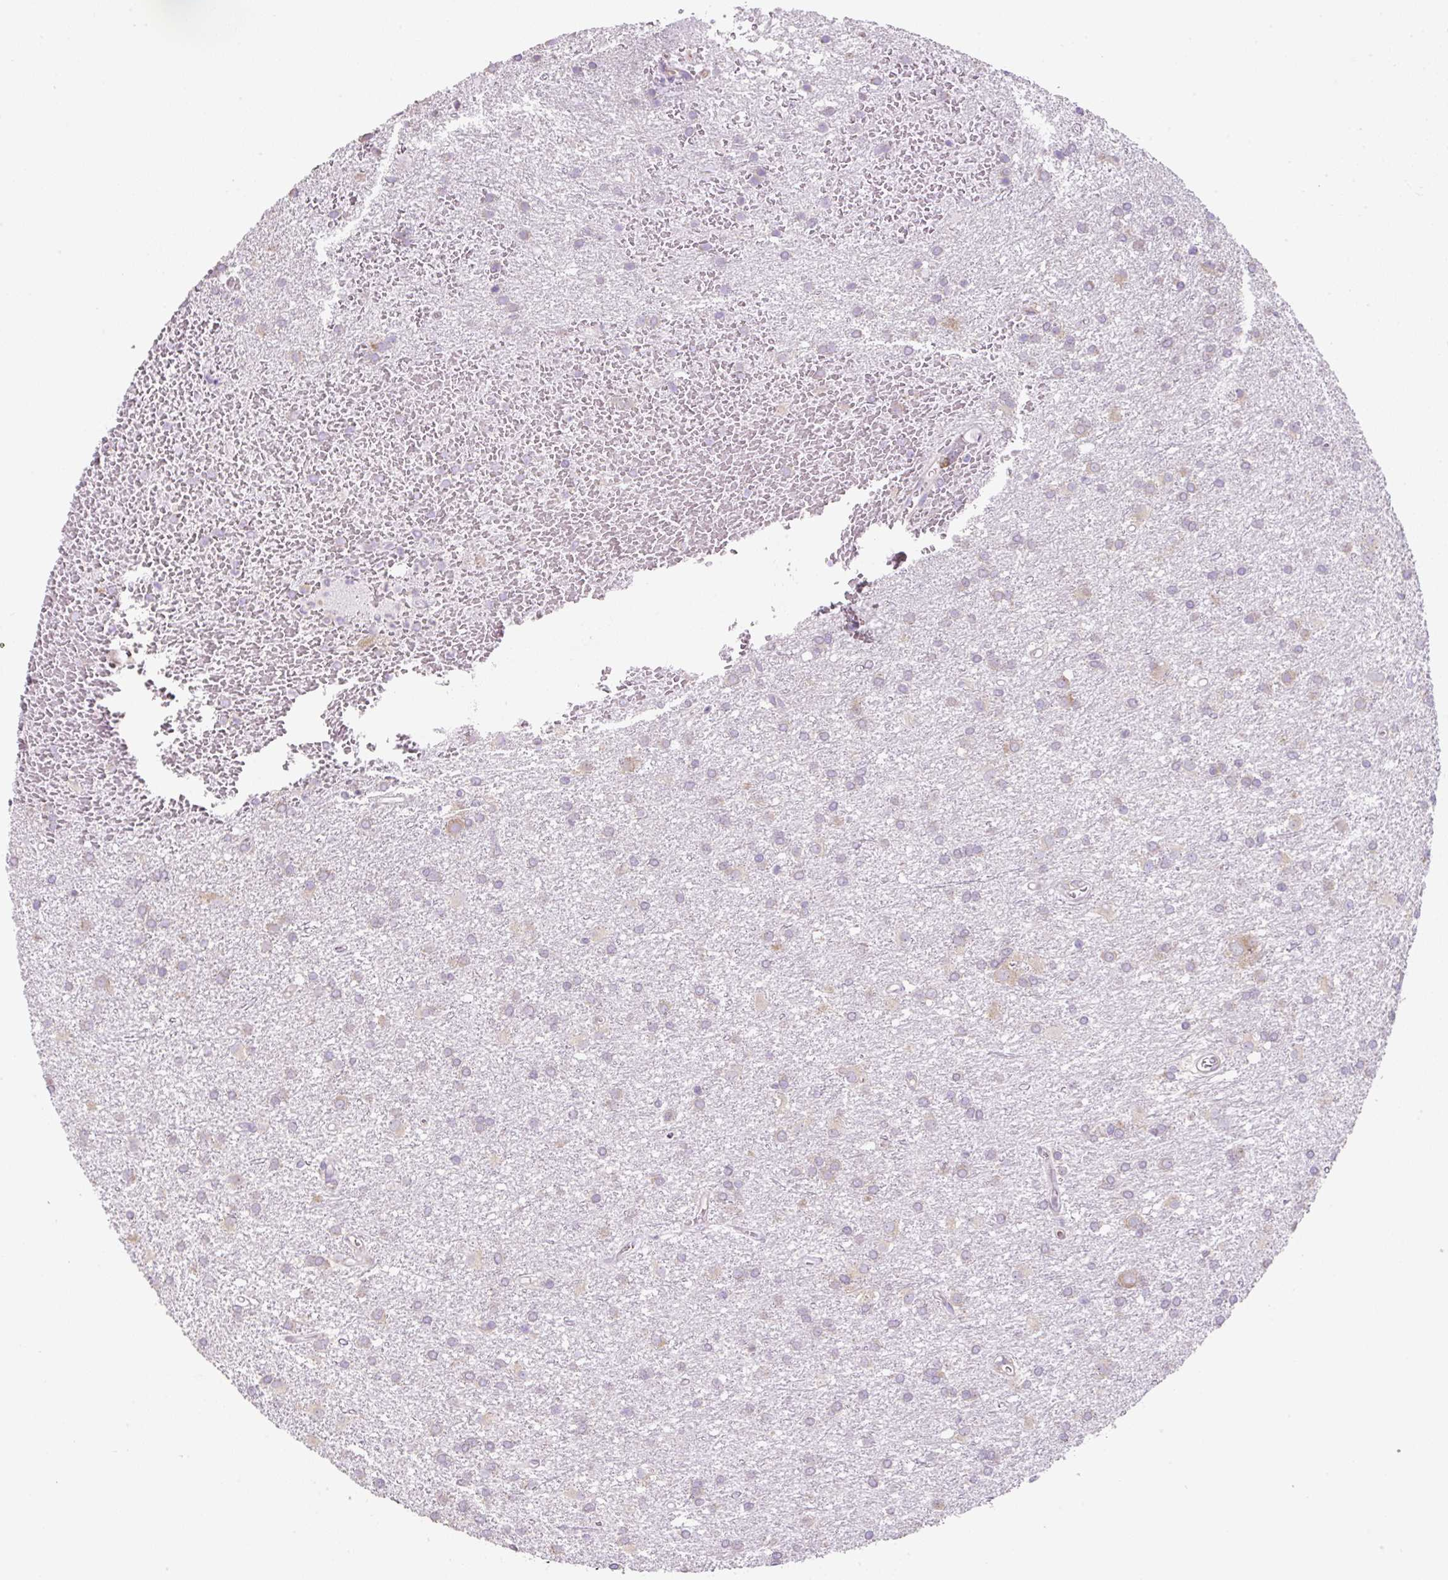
{"staining": {"intensity": "weak", "quantity": "<25%", "location": "cytoplasmic/membranous"}, "tissue": "glioma", "cell_type": "Tumor cells", "image_type": "cancer", "snomed": [{"axis": "morphology", "description": "Glioma, malignant, High grade"}, {"axis": "topography", "description": "Brain"}], "caption": "This image is of glioma stained with immunohistochemistry to label a protein in brown with the nuclei are counter-stained blue. There is no expression in tumor cells. (Stains: DAB immunohistochemistry with hematoxylin counter stain, Microscopy: brightfield microscopy at high magnification).", "gene": "RPS23", "patient": {"sex": "female", "age": 50}}